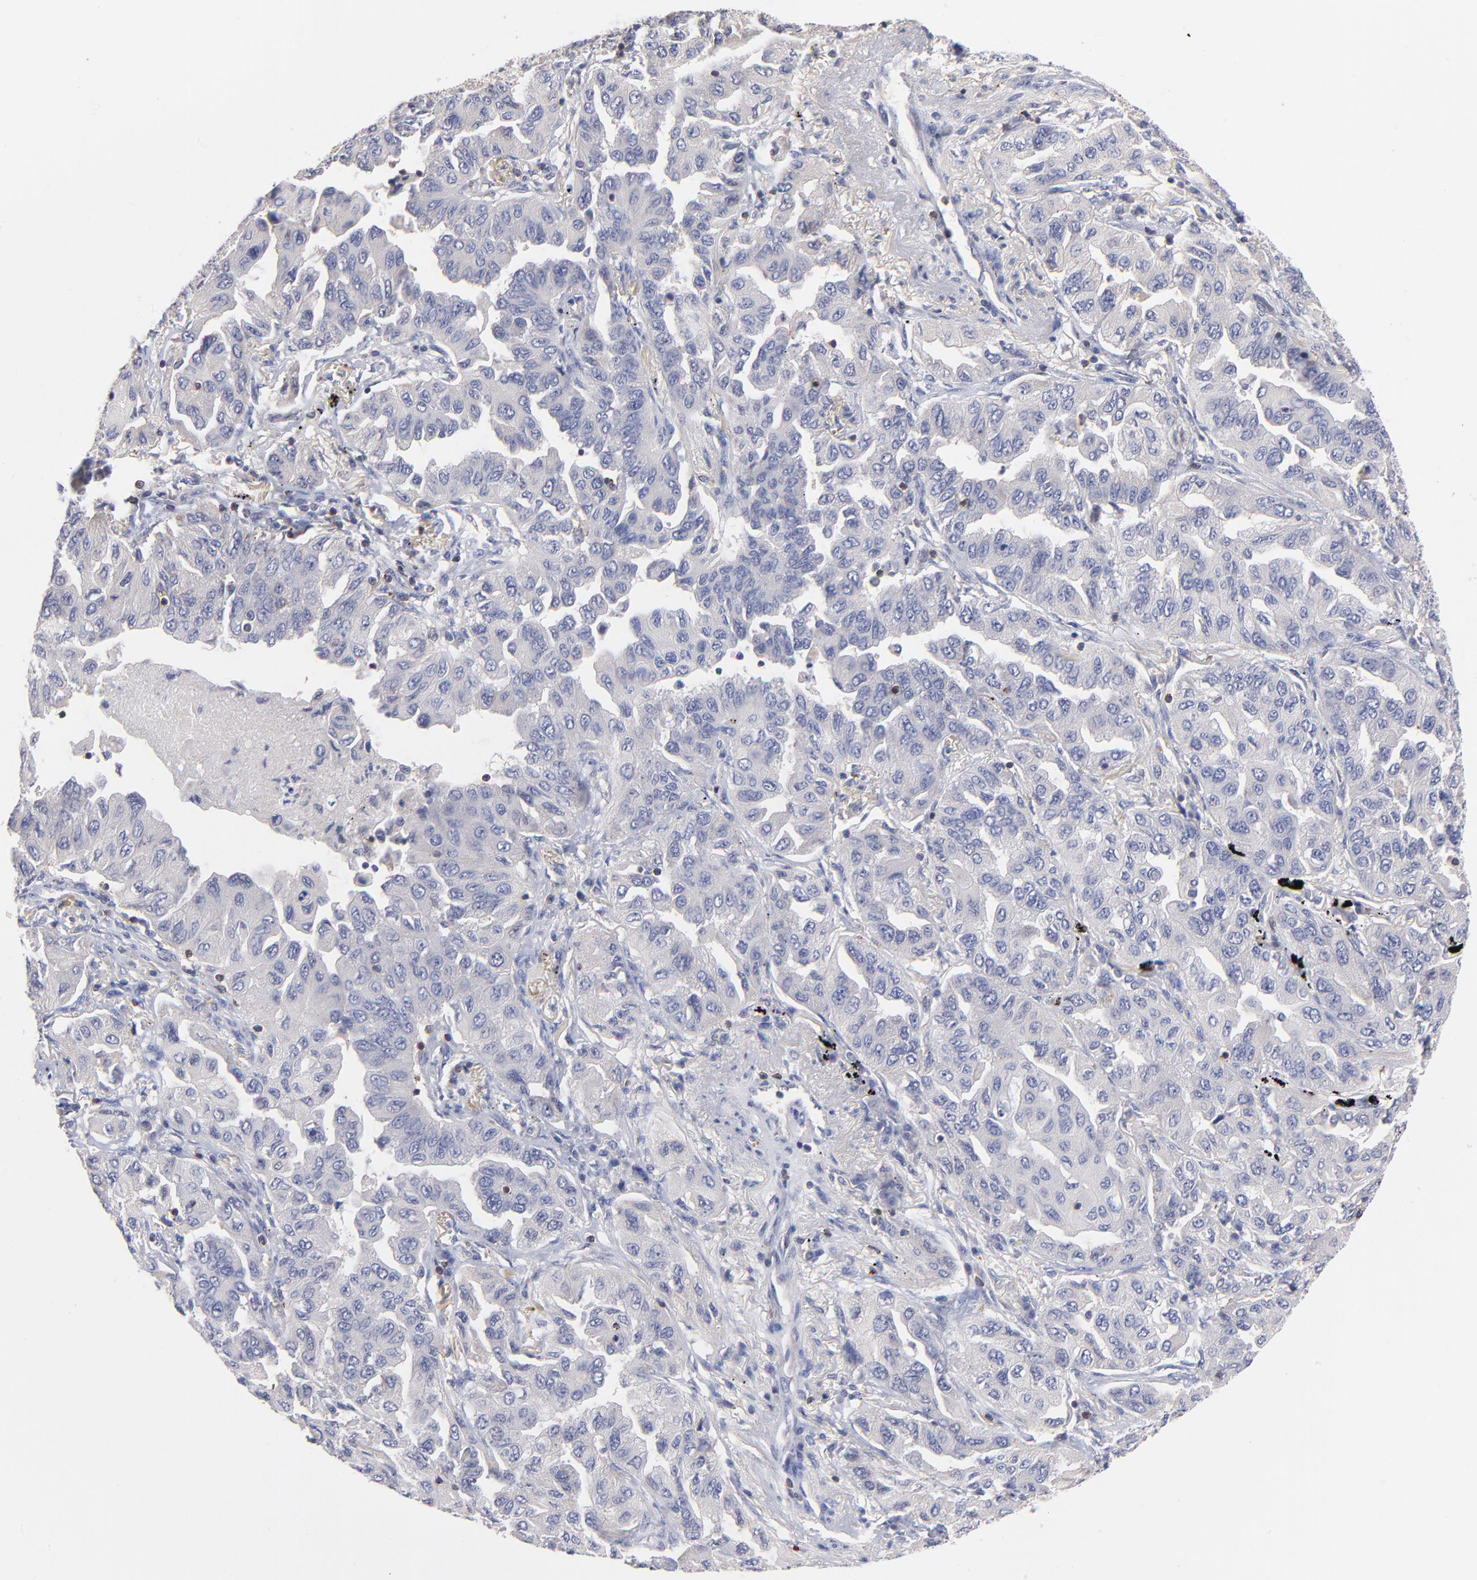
{"staining": {"intensity": "negative", "quantity": "none", "location": "none"}, "tissue": "lung cancer", "cell_type": "Tumor cells", "image_type": "cancer", "snomed": [{"axis": "morphology", "description": "Adenocarcinoma, NOS"}, {"axis": "topography", "description": "Lung"}], "caption": "Tumor cells show no significant protein staining in adenocarcinoma (lung). (Immunohistochemistry, brightfield microscopy, high magnification).", "gene": "KREMEN2", "patient": {"sex": "female", "age": 65}}